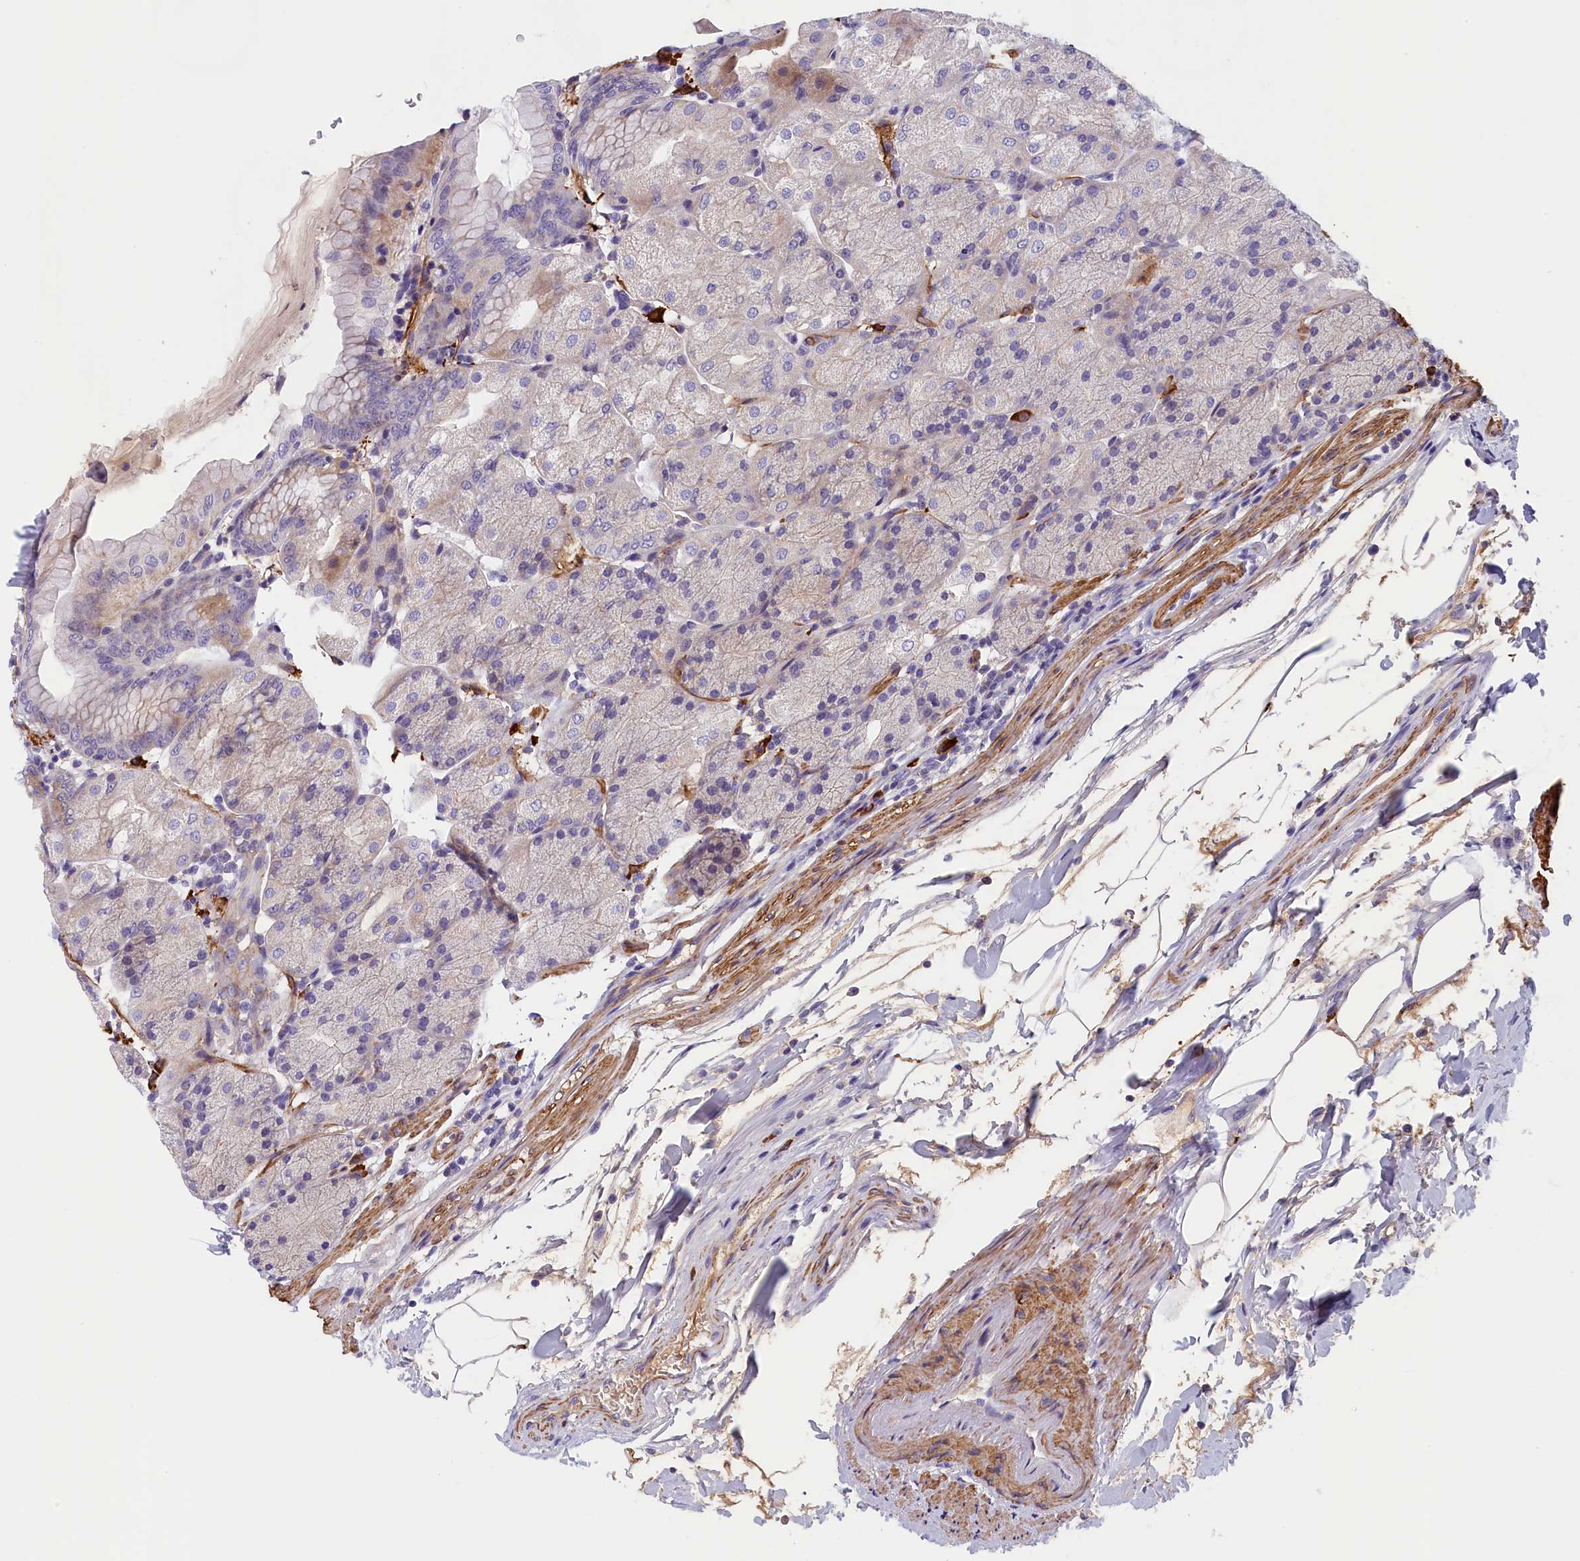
{"staining": {"intensity": "weak", "quantity": "<25%", "location": "cytoplasmic/membranous"}, "tissue": "stomach", "cell_type": "Glandular cells", "image_type": "normal", "snomed": [{"axis": "morphology", "description": "Normal tissue, NOS"}, {"axis": "topography", "description": "Stomach, upper"}, {"axis": "topography", "description": "Stomach, lower"}], "caption": "Stomach stained for a protein using IHC displays no staining glandular cells.", "gene": "BCL2L13", "patient": {"sex": "male", "age": 62}}